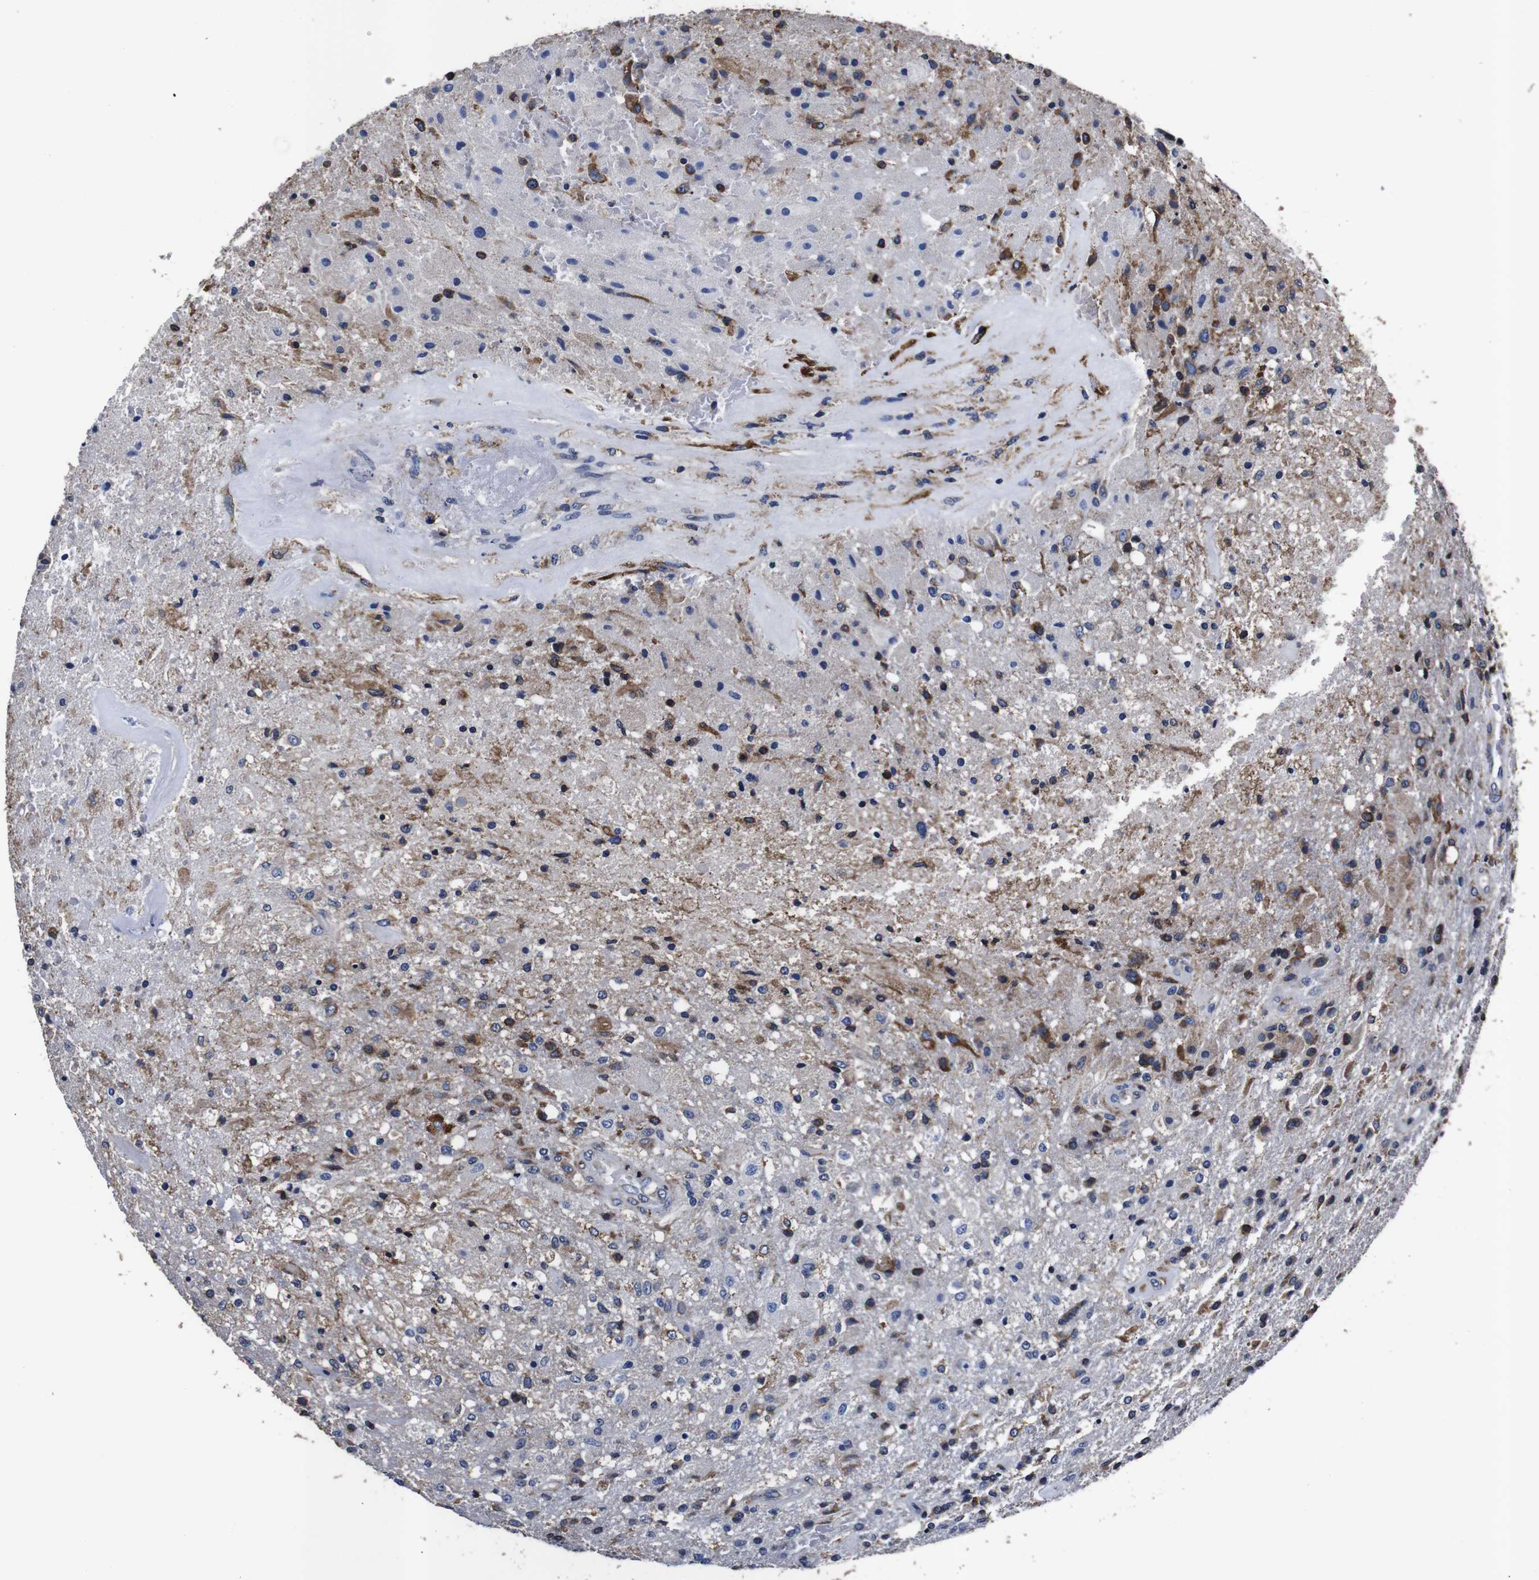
{"staining": {"intensity": "moderate", "quantity": "<25%", "location": "cytoplasmic/membranous"}, "tissue": "glioma", "cell_type": "Tumor cells", "image_type": "cancer", "snomed": [{"axis": "morphology", "description": "Normal tissue, NOS"}, {"axis": "morphology", "description": "Glioma, malignant, High grade"}, {"axis": "topography", "description": "Cerebral cortex"}], "caption": "Moderate cytoplasmic/membranous expression is seen in approximately <25% of tumor cells in malignant glioma (high-grade).", "gene": "PPIB", "patient": {"sex": "male", "age": 77}}